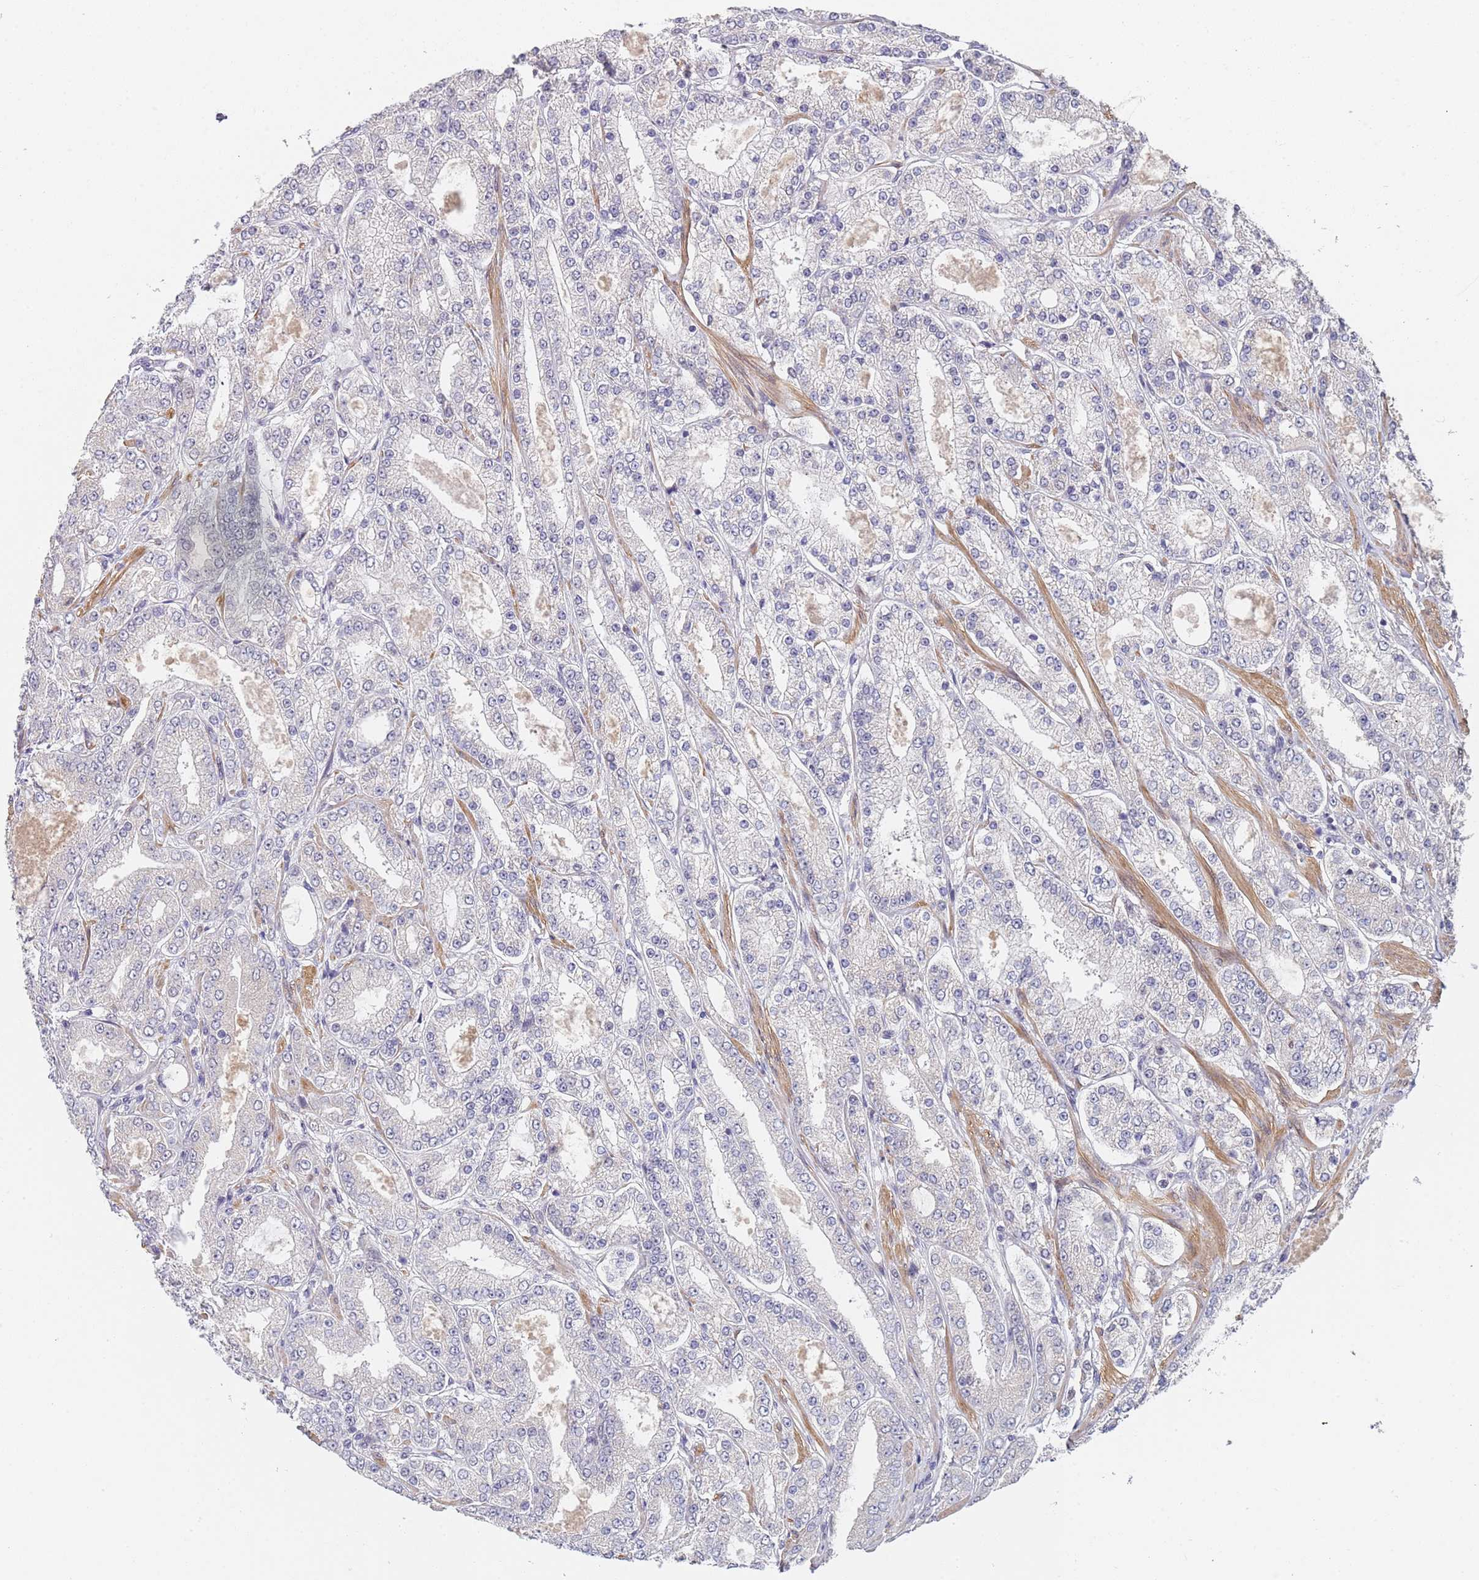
{"staining": {"intensity": "negative", "quantity": "none", "location": "none"}, "tissue": "prostate cancer", "cell_type": "Tumor cells", "image_type": "cancer", "snomed": [{"axis": "morphology", "description": "Adenocarcinoma, High grade"}, {"axis": "topography", "description": "Prostate"}], "caption": "An IHC micrograph of adenocarcinoma (high-grade) (prostate) is shown. There is no staining in tumor cells of adenocarcinoma (high-grade) (prostate).", "gene": "B4GALT4", "patient": {"sex": "male", "age": 68}}